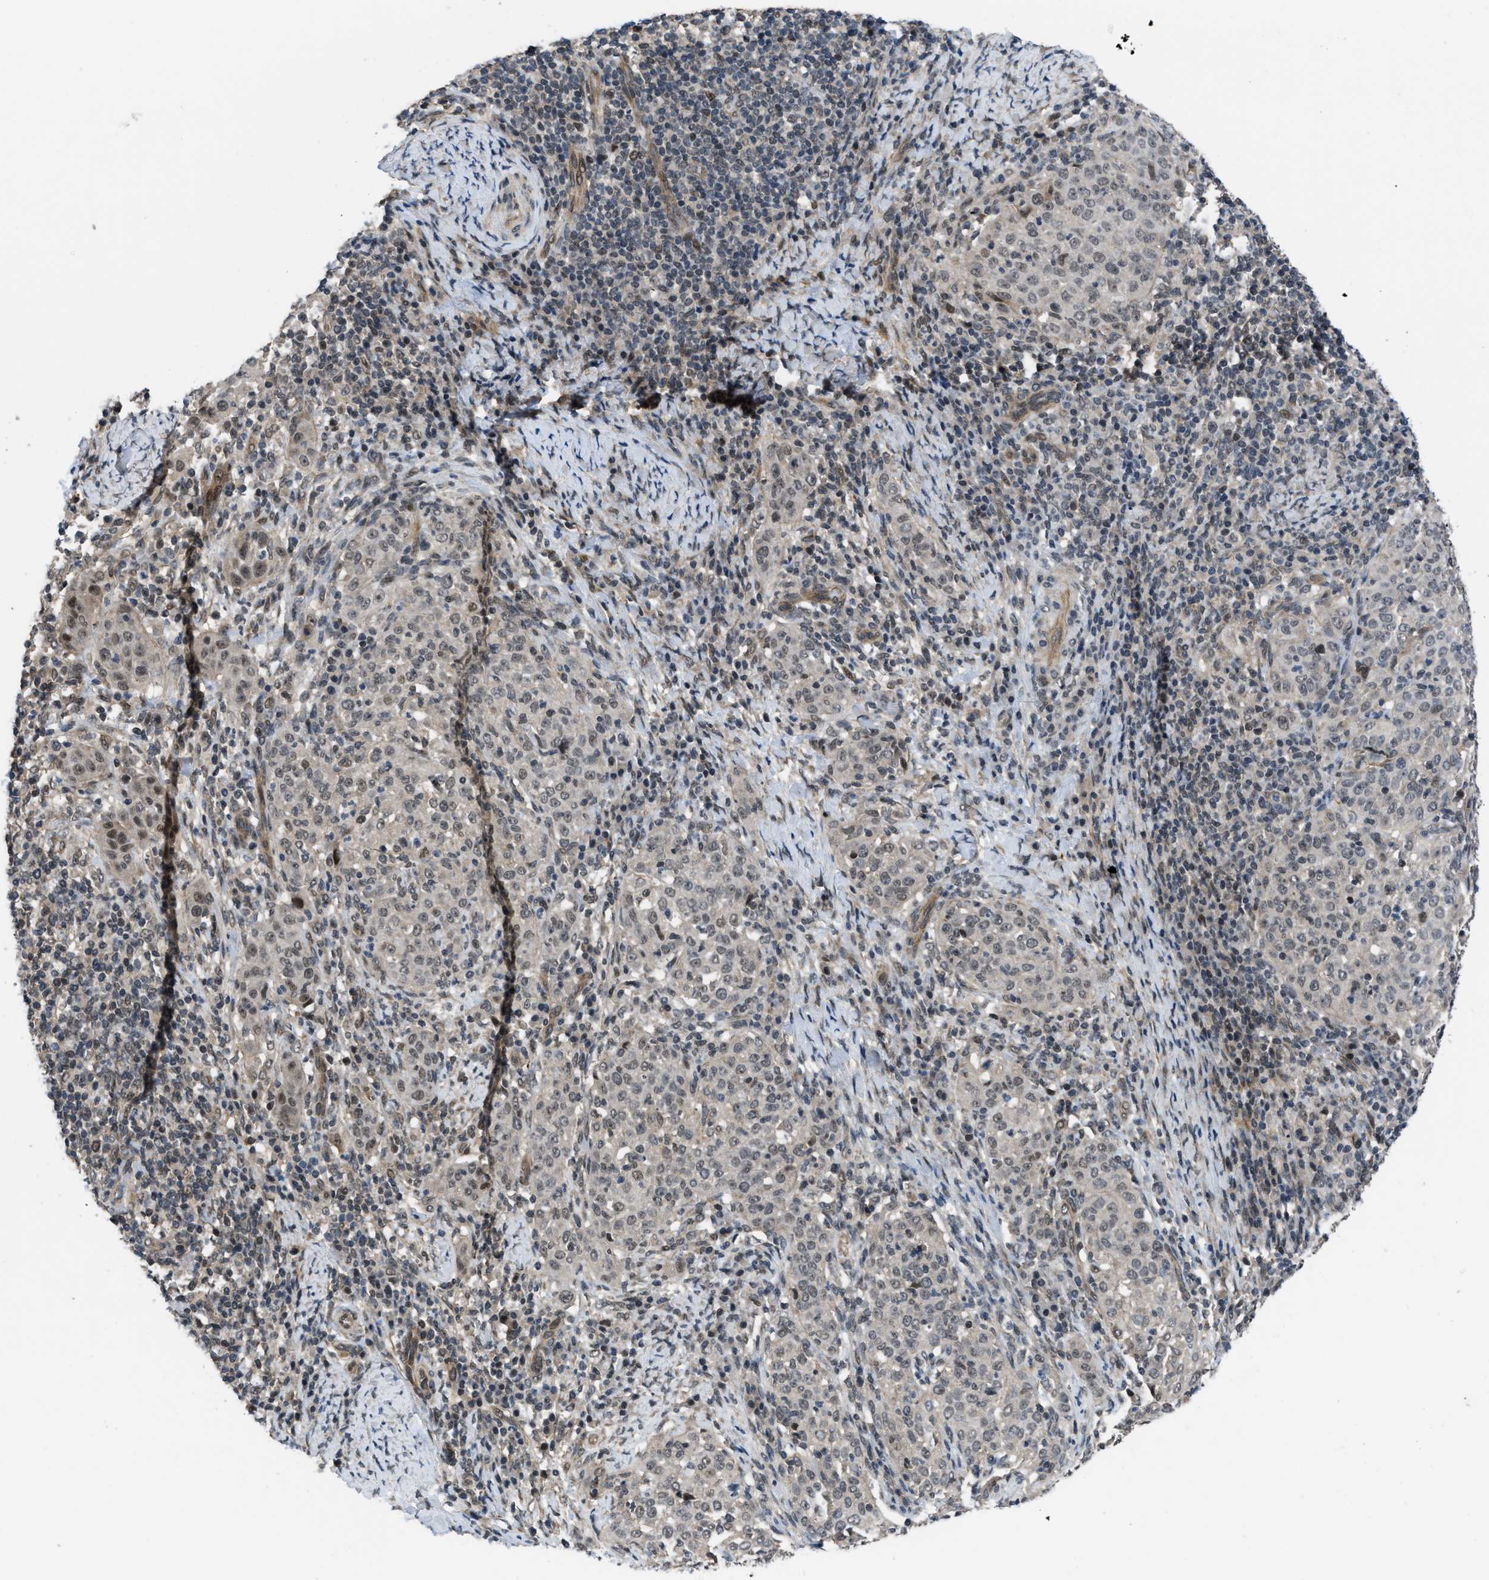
{"staining": {"intensity": "moderate", "quantity": "25%-75%", "location": "nuclear"}, "tissue": "cervical cancer", "cell_type": "Tumor cells", "image_type": "cancer", "snomed": [{"axis": "morphology", "description": "Squamous cell carcinoma, NOS"}, {"axis": "topography", "description": "Cervix"}], "caption": "Approximately 25%-75% of tumor cells in human cervical cancer demonstrate moderate nuclear protein expression as visualized by brown immunohistochemical staining.", "gene": "SETD5", "patient": {"sex": "female", "age": 51}}